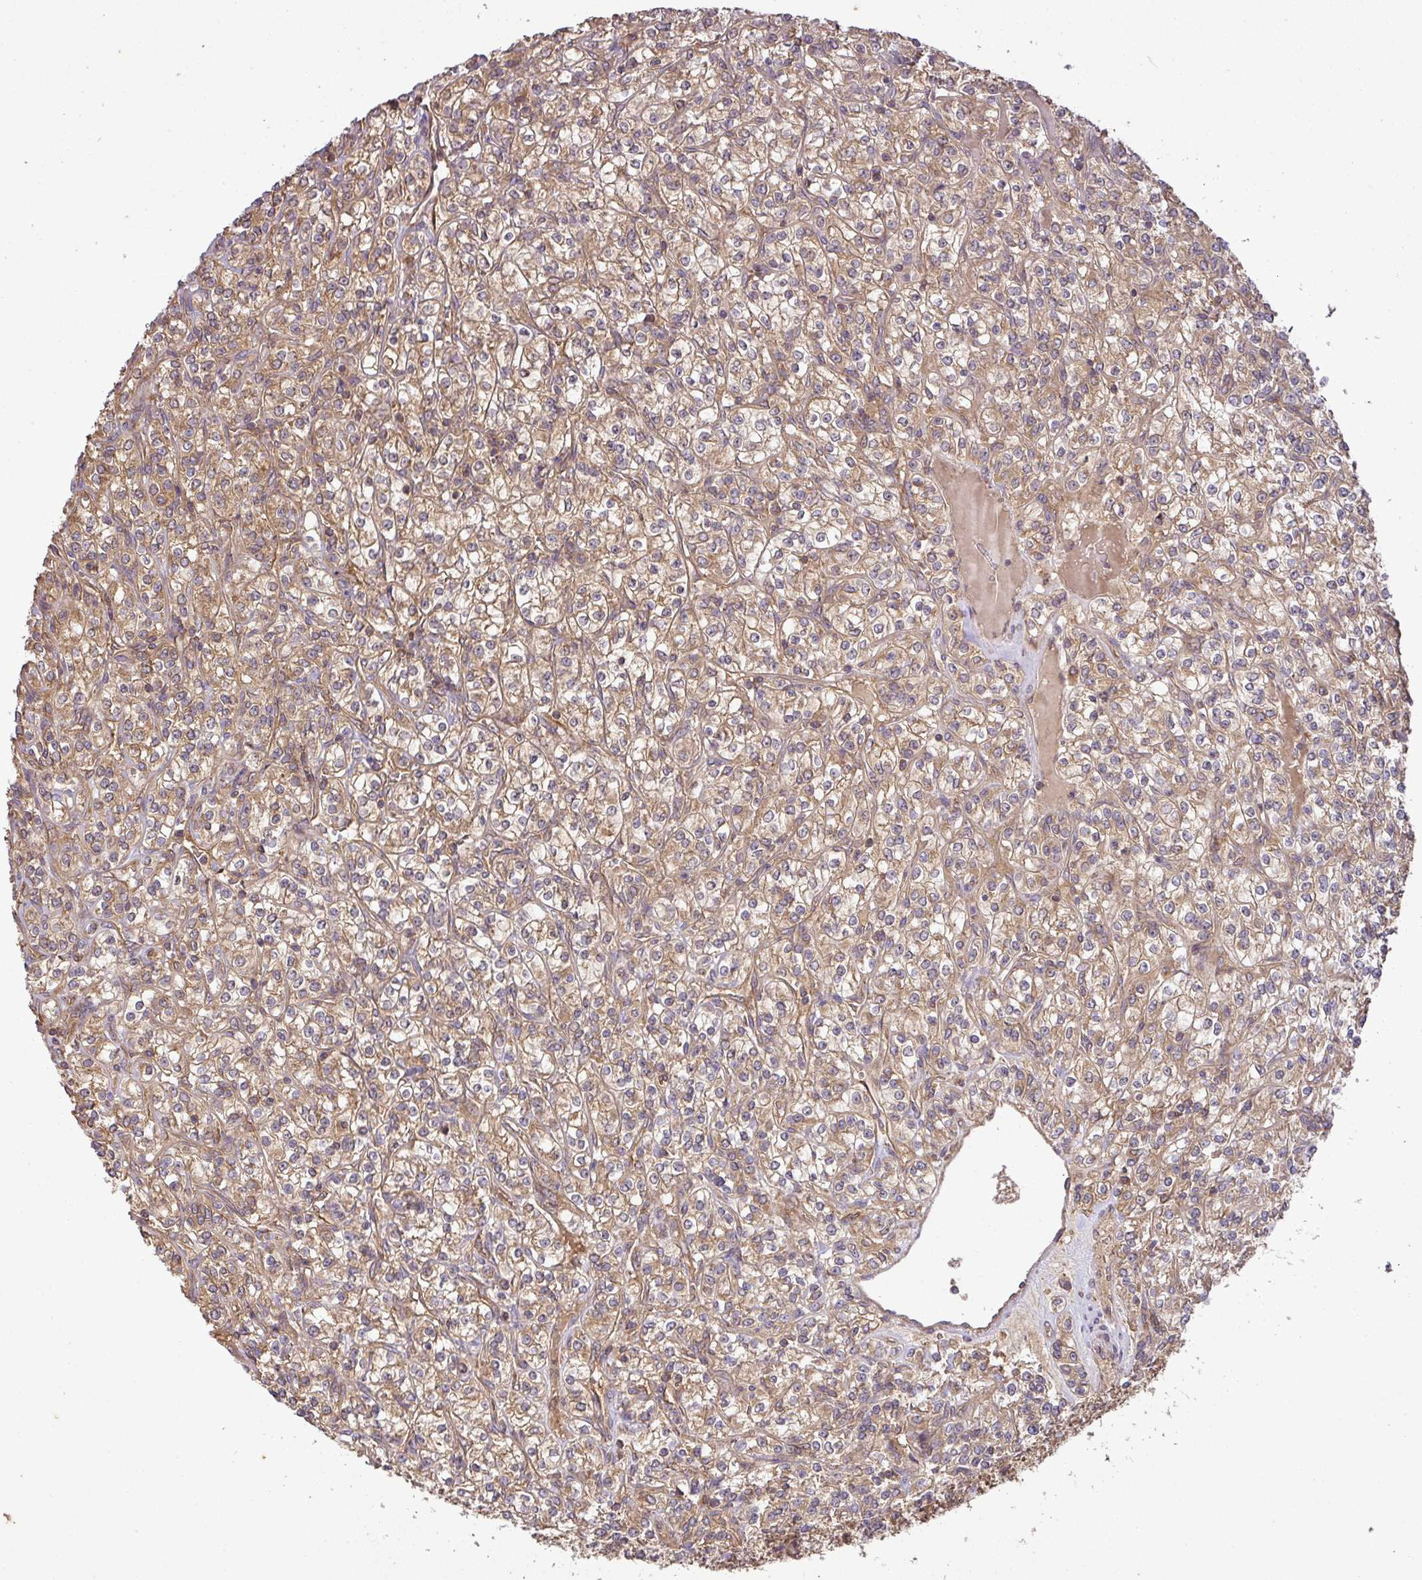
{"staining": {"intensity": "weak", "quantity": ">75%", "location": "cytoplasmic/membranous"}, "tissue": "renal cancer", "cell_type": "Tumor cells", "image_type": "cancer", "snomed": [{"axis": "morphology", "description": "Adenocarcinoma, NOS"}, {"axis": "topography", "description": "Kidney"}], "caption": "A brown stain labels weak cytoplasmic/membranous expression of a protein in renal cancer tumor cells.", "gene": "GSPT1", "patient": {"sex": "male", "age": 77}}